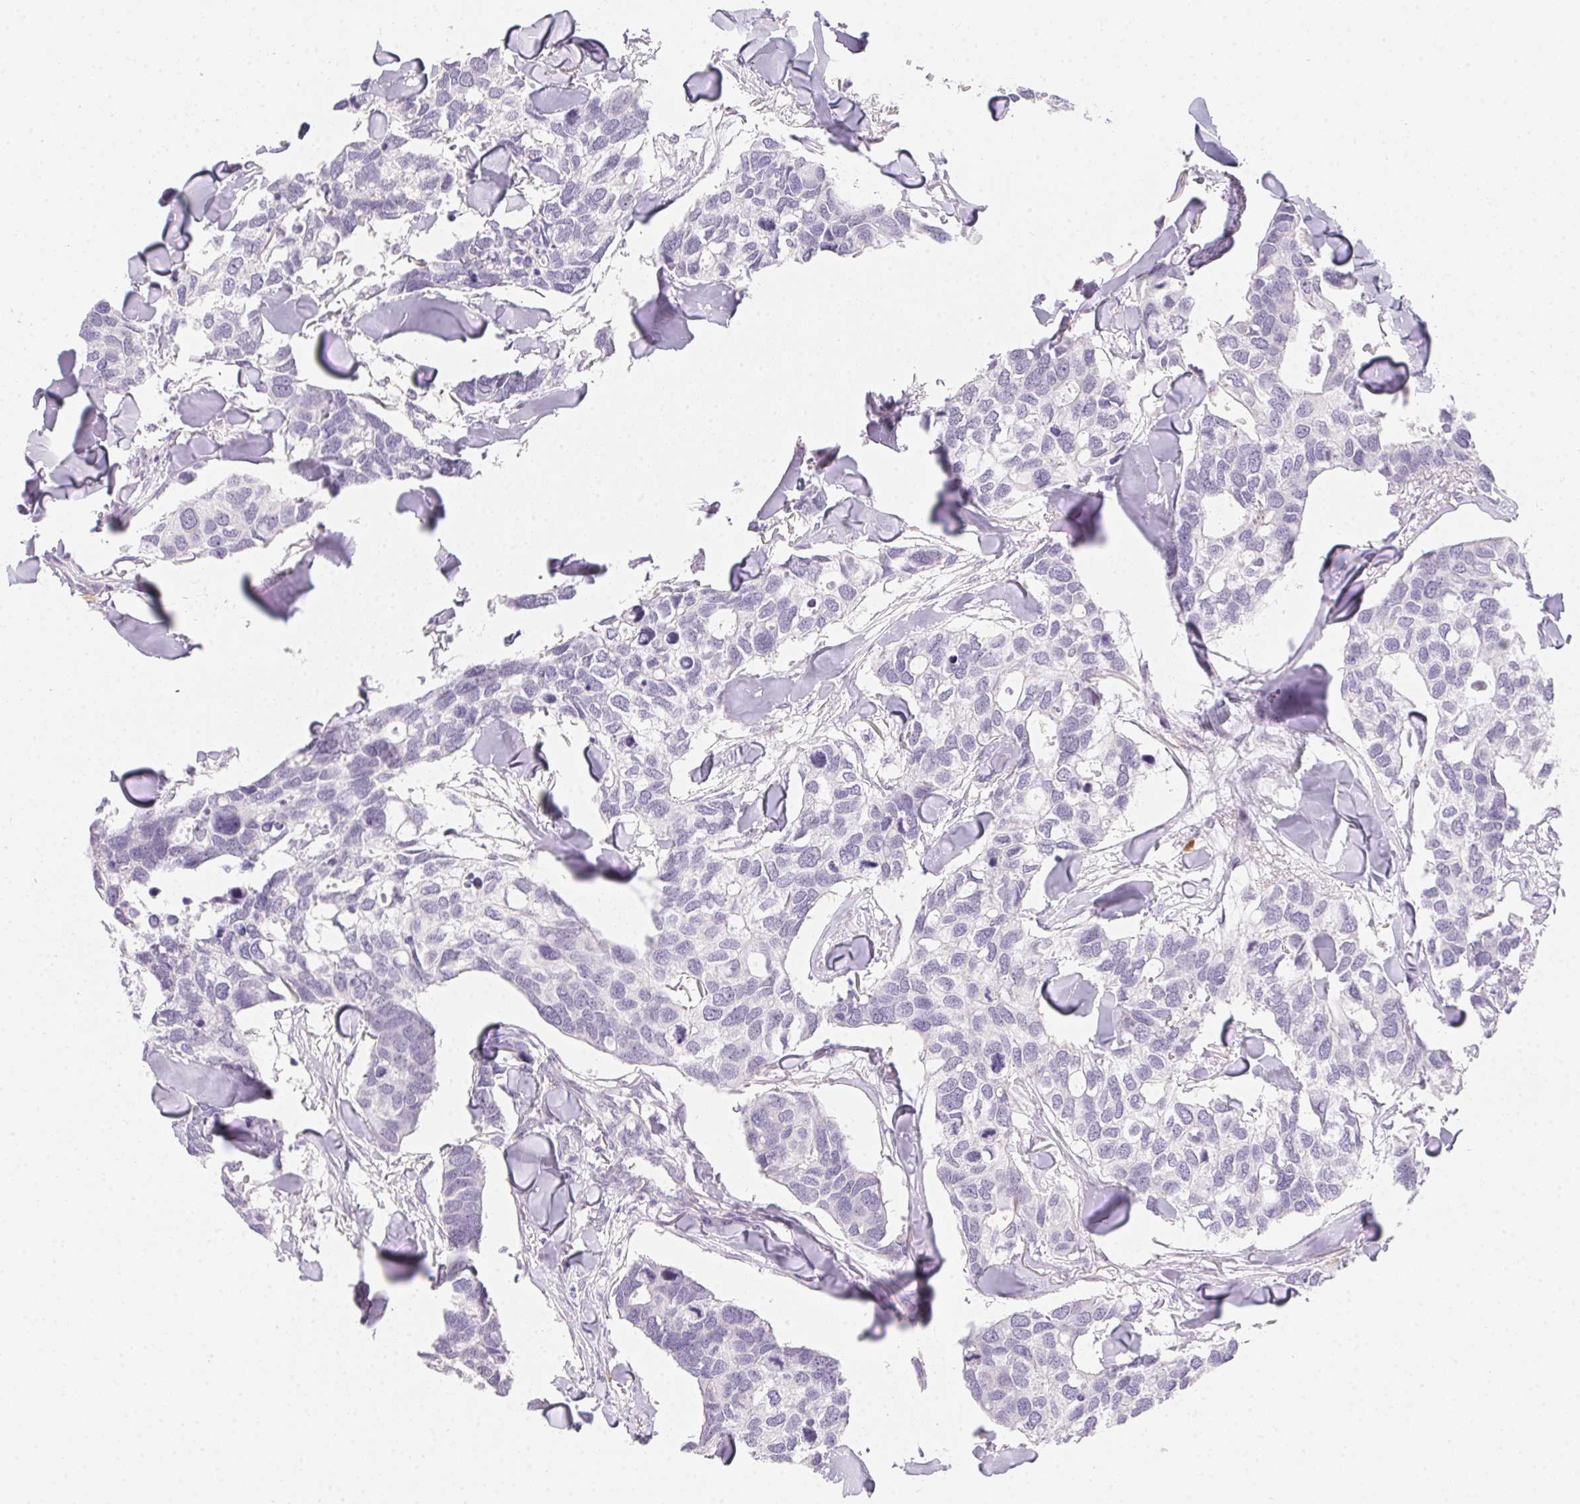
{"staining": {"intensity": "negative", "quantity": "none", "location": "none"}, "tissue": "breast cancer", "cell_type": "Tumor cells", "image_type": "cancer", "snomed": [{"axis": "morphology", "description": "Duct carcinoma"}, {"axis": "topography", "description": "Breast"}], "caption": "Tumor cells show no significant expression in infiltrating ductal carcinoma (breast).", "gene": "MORC1", "patient": {"sex": "female", "age": 83}}